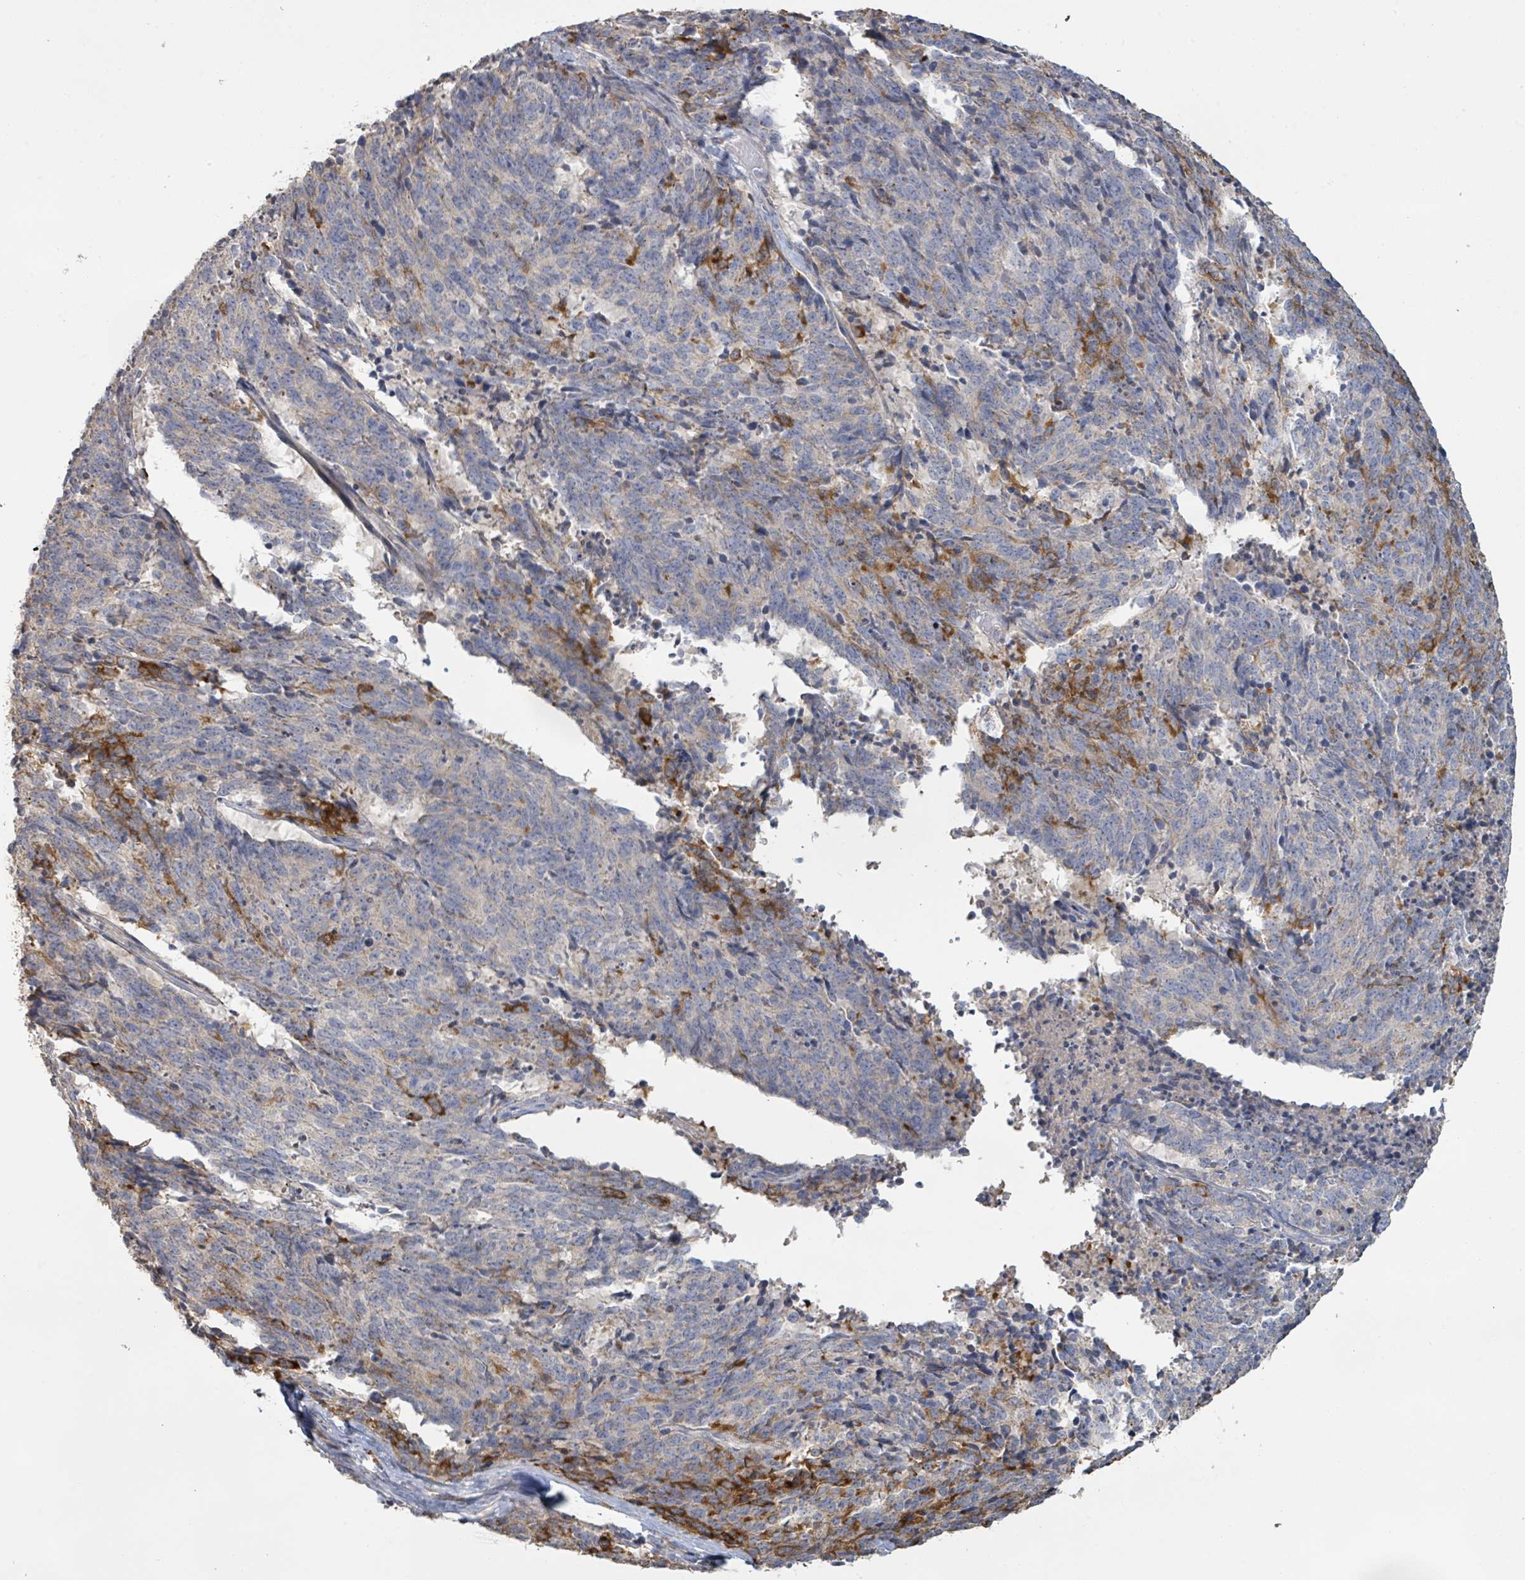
{"staining": {"intensity": "moderate", "quantity": "<25%", "location": "cytoplasmic/membranous"}, "tissue": "cervical cancer", "cell_type": "Tumor cells", "image_type": "cancer", "snomed": [{"axis": "morphology", "description": "Squamous cell carcinoma, NOS"}, {"axis": "topography", "description": "Cervix"}], "caption": "Squamous cell carcinoma (cervical) tissue reveals moderate cytoplasmic/membranous staining in approximately <25% of tumor cells, visualized by immunohistochemistry.", "gene": "KCNS2", "patient": {"sex": "female", "age": 29}}